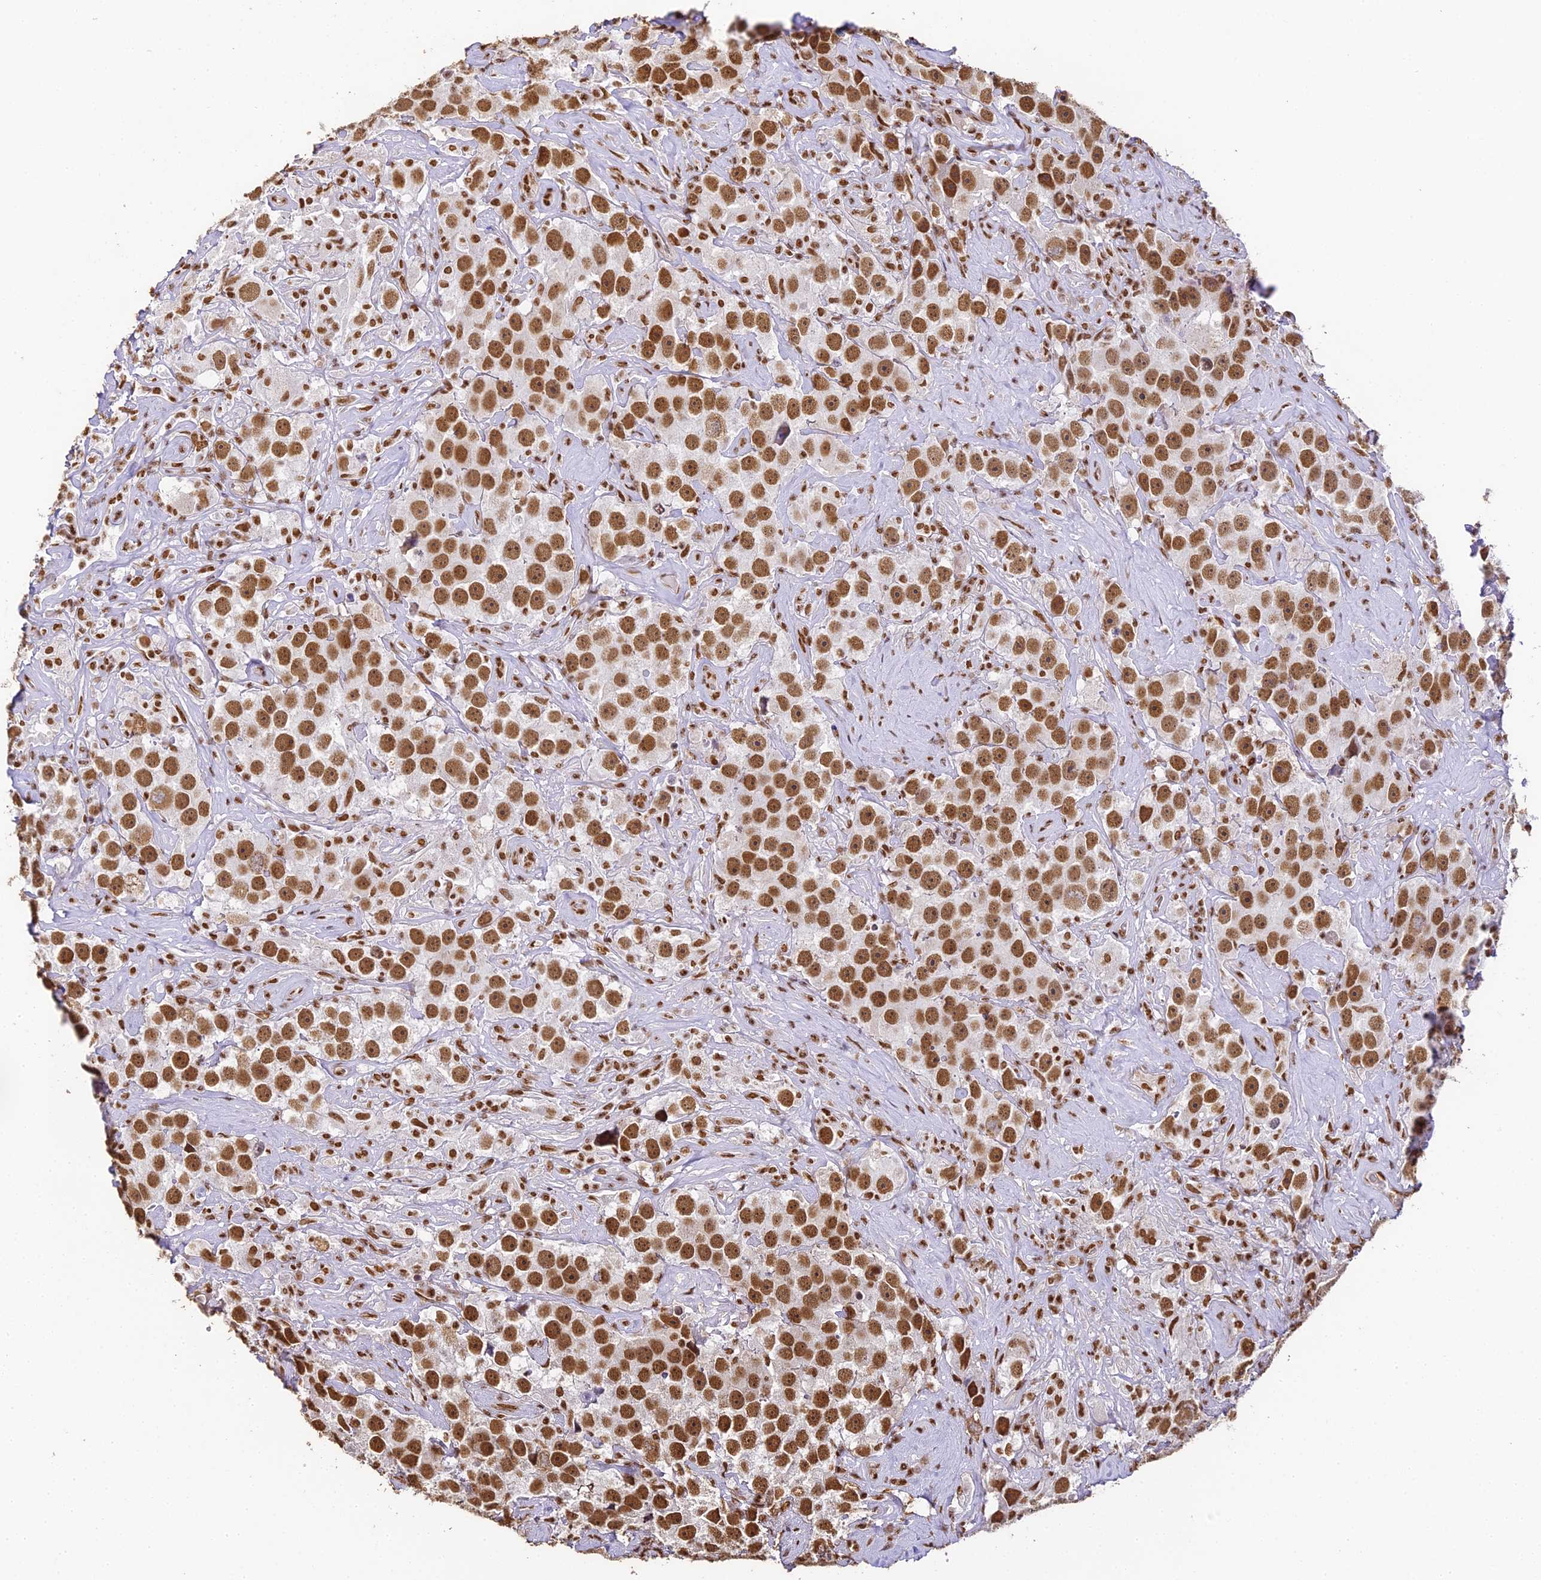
{"staining": {"intensity": "strong", "quantity": ">75%", "location": "nuclear"}, "tissue": "testis cancer", "cell_type": "Tumor cells", "image_type": "cancer", "snomed": [{"axis": "morphology", "description": "Seminoma, NOS"}, {"axis": "topography", "description": "Testis"}], "caption": "Testis cancer stained with IHC reveals strong nuclear expression in about >75% of tumor cells. The staining was performed using DAB, with brown indicating positive protein expression. Nuclei are stained blue with hematoxylin.", "gene": "HNRNPA1", "patient": {"sex": "male", "age": 49}}